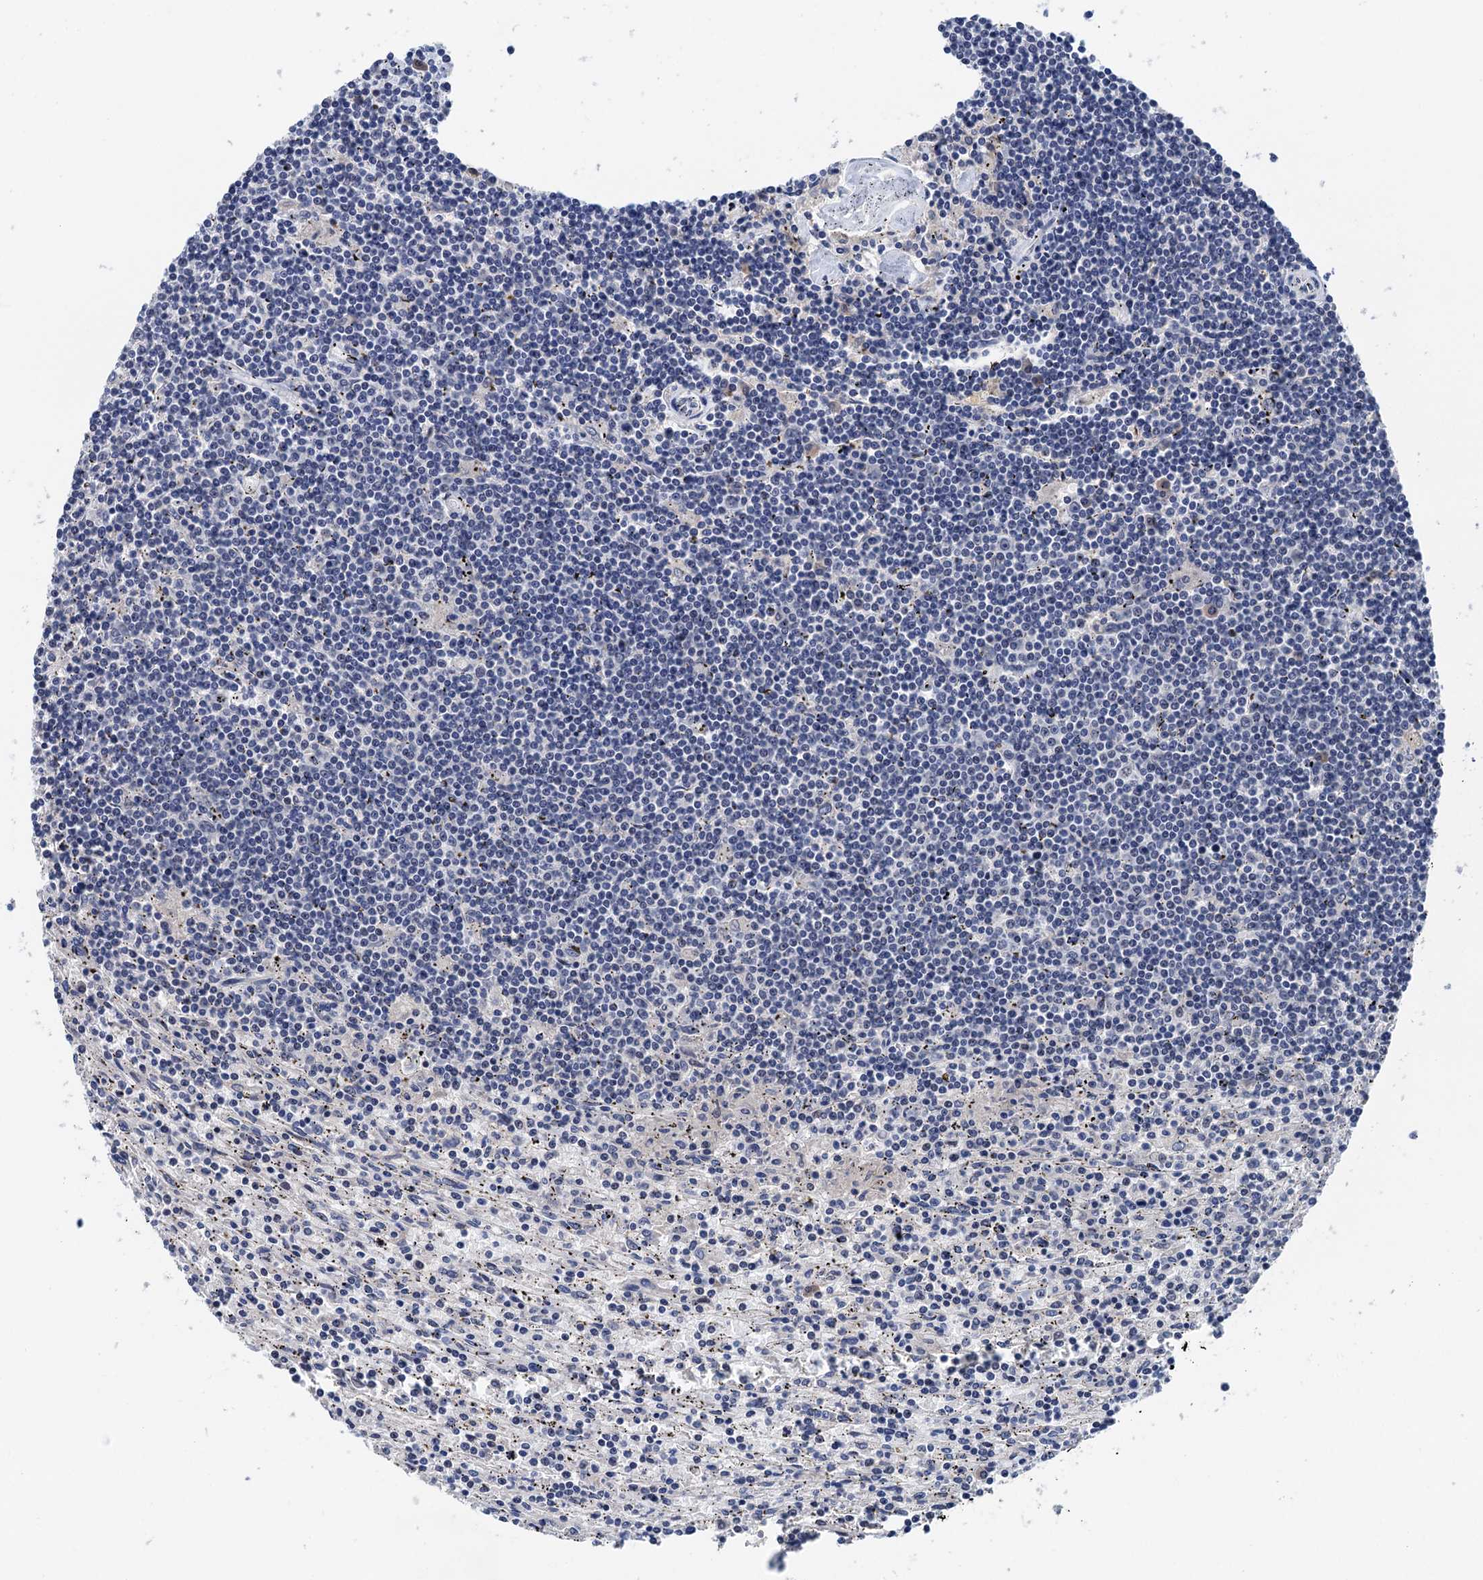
{"staining": {"intensity": "negative", "quantity": "none", "location": "none"}, "tissue": "lymphoma", "cell_type": "Tumor cells", "image_type": "cancer", "snomed": [{"axis": "morphology", "description": "Malignant lymphoma, non-Hodgkin's type, Low grade"}, {"axis": "topography", "description": "Spleen"}], "caption": "An immunohistochemistry photomicrograph of lymphoma is shown. There is no staining in tumor cells of lymphoma.", "gene": "ART5", "patient": {"sex": "male", "age": 76}}